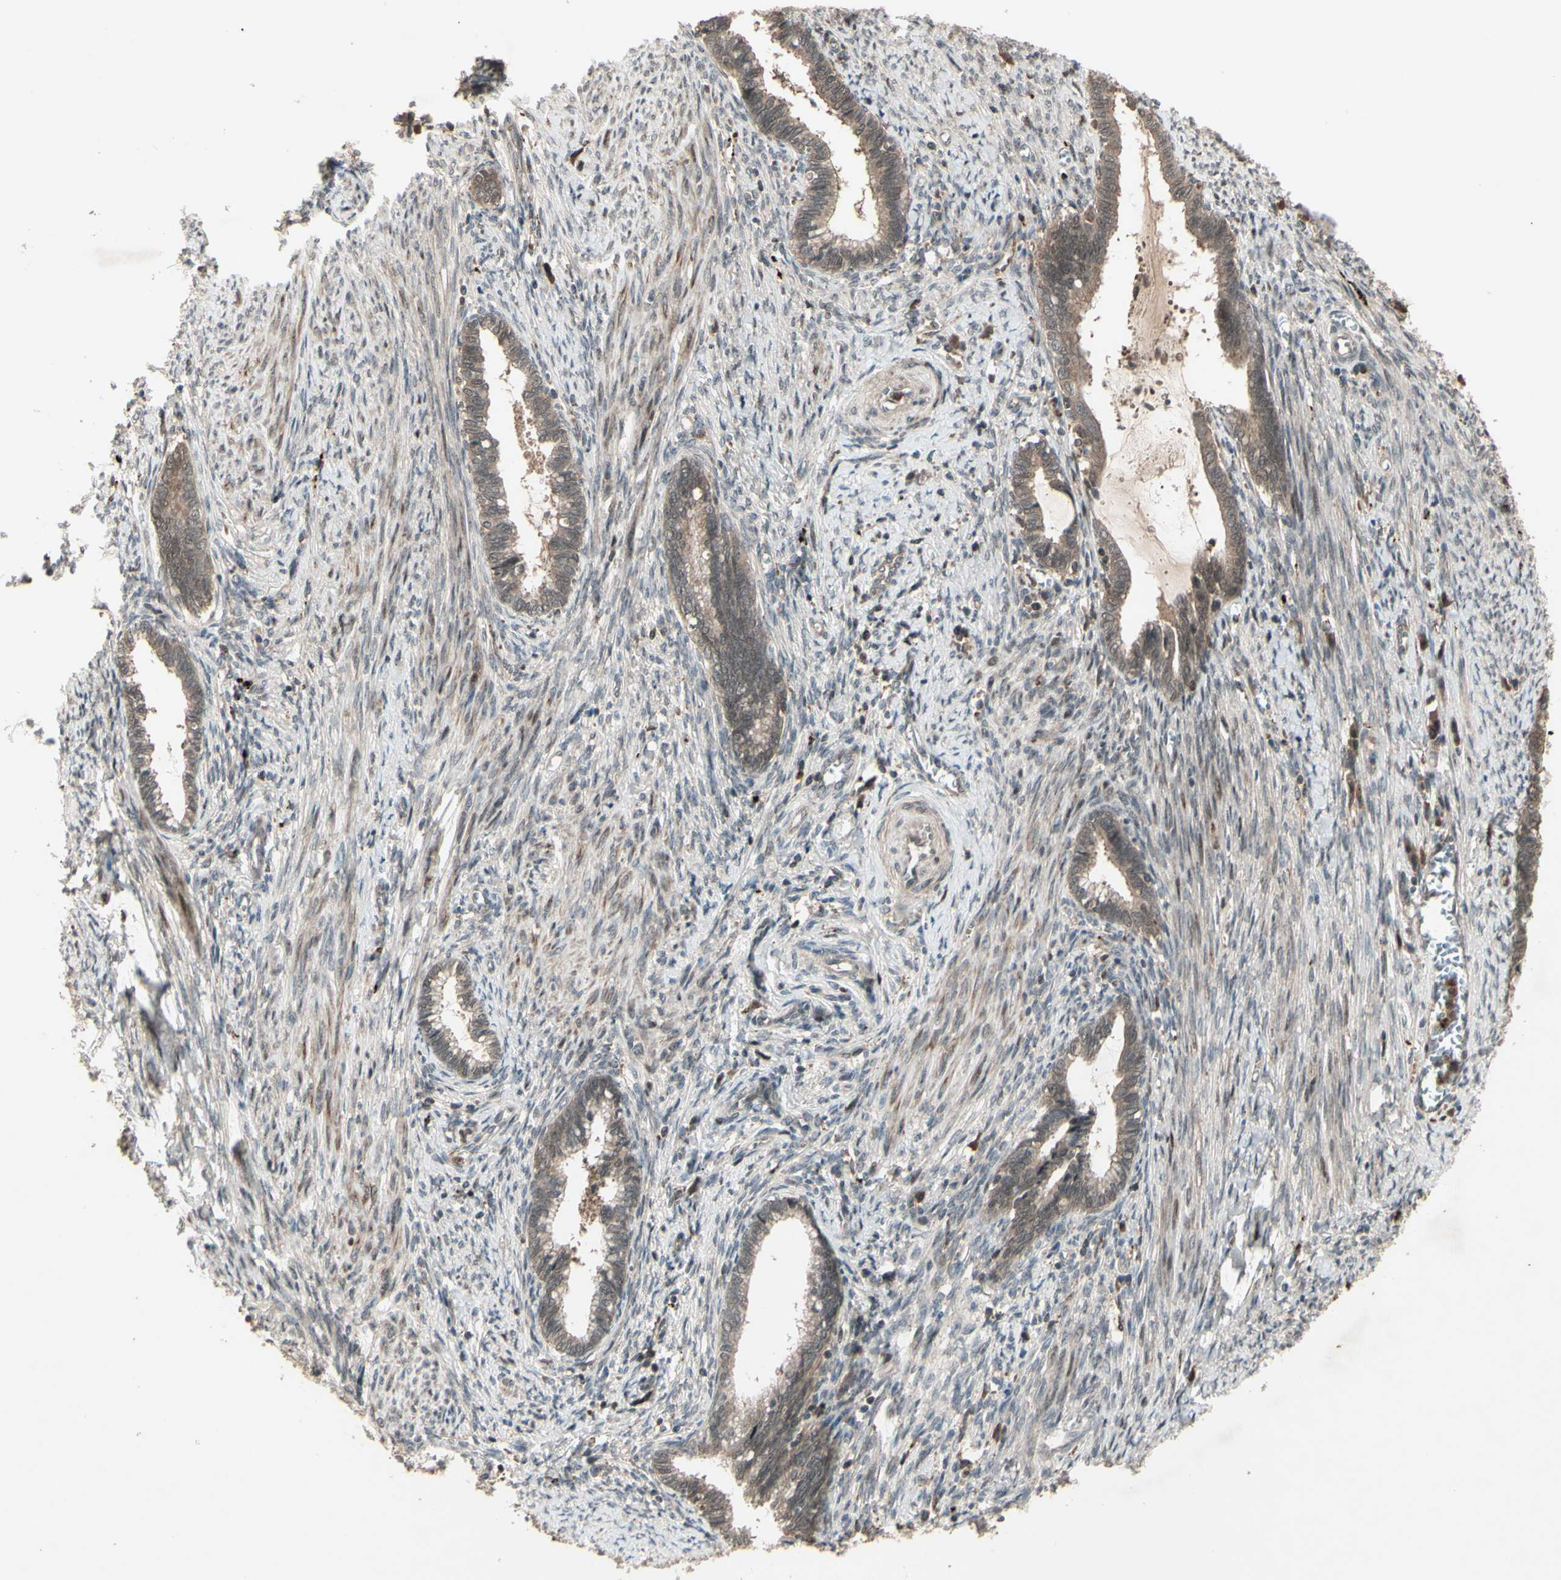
{"staining": {"intensity": "moderate", "quantity": ">75%", "location": "cytoplasmic/membranous"}, "tissue": "cervical cancer", "cell_type": "Tumor cells", "image_type": "cancer", "snomed": [{"axis": "morphology", "description": "Adenocarcinoma, NOS"}, {"axis": "topography", "description": "Cervix"}], "caption": "Cervical adenocarcinoma stained with a protein marker demonstrates moderate staining in tumor cells.", "gene": "MLF2", "patient": {"sex": "female", "age": 44}}